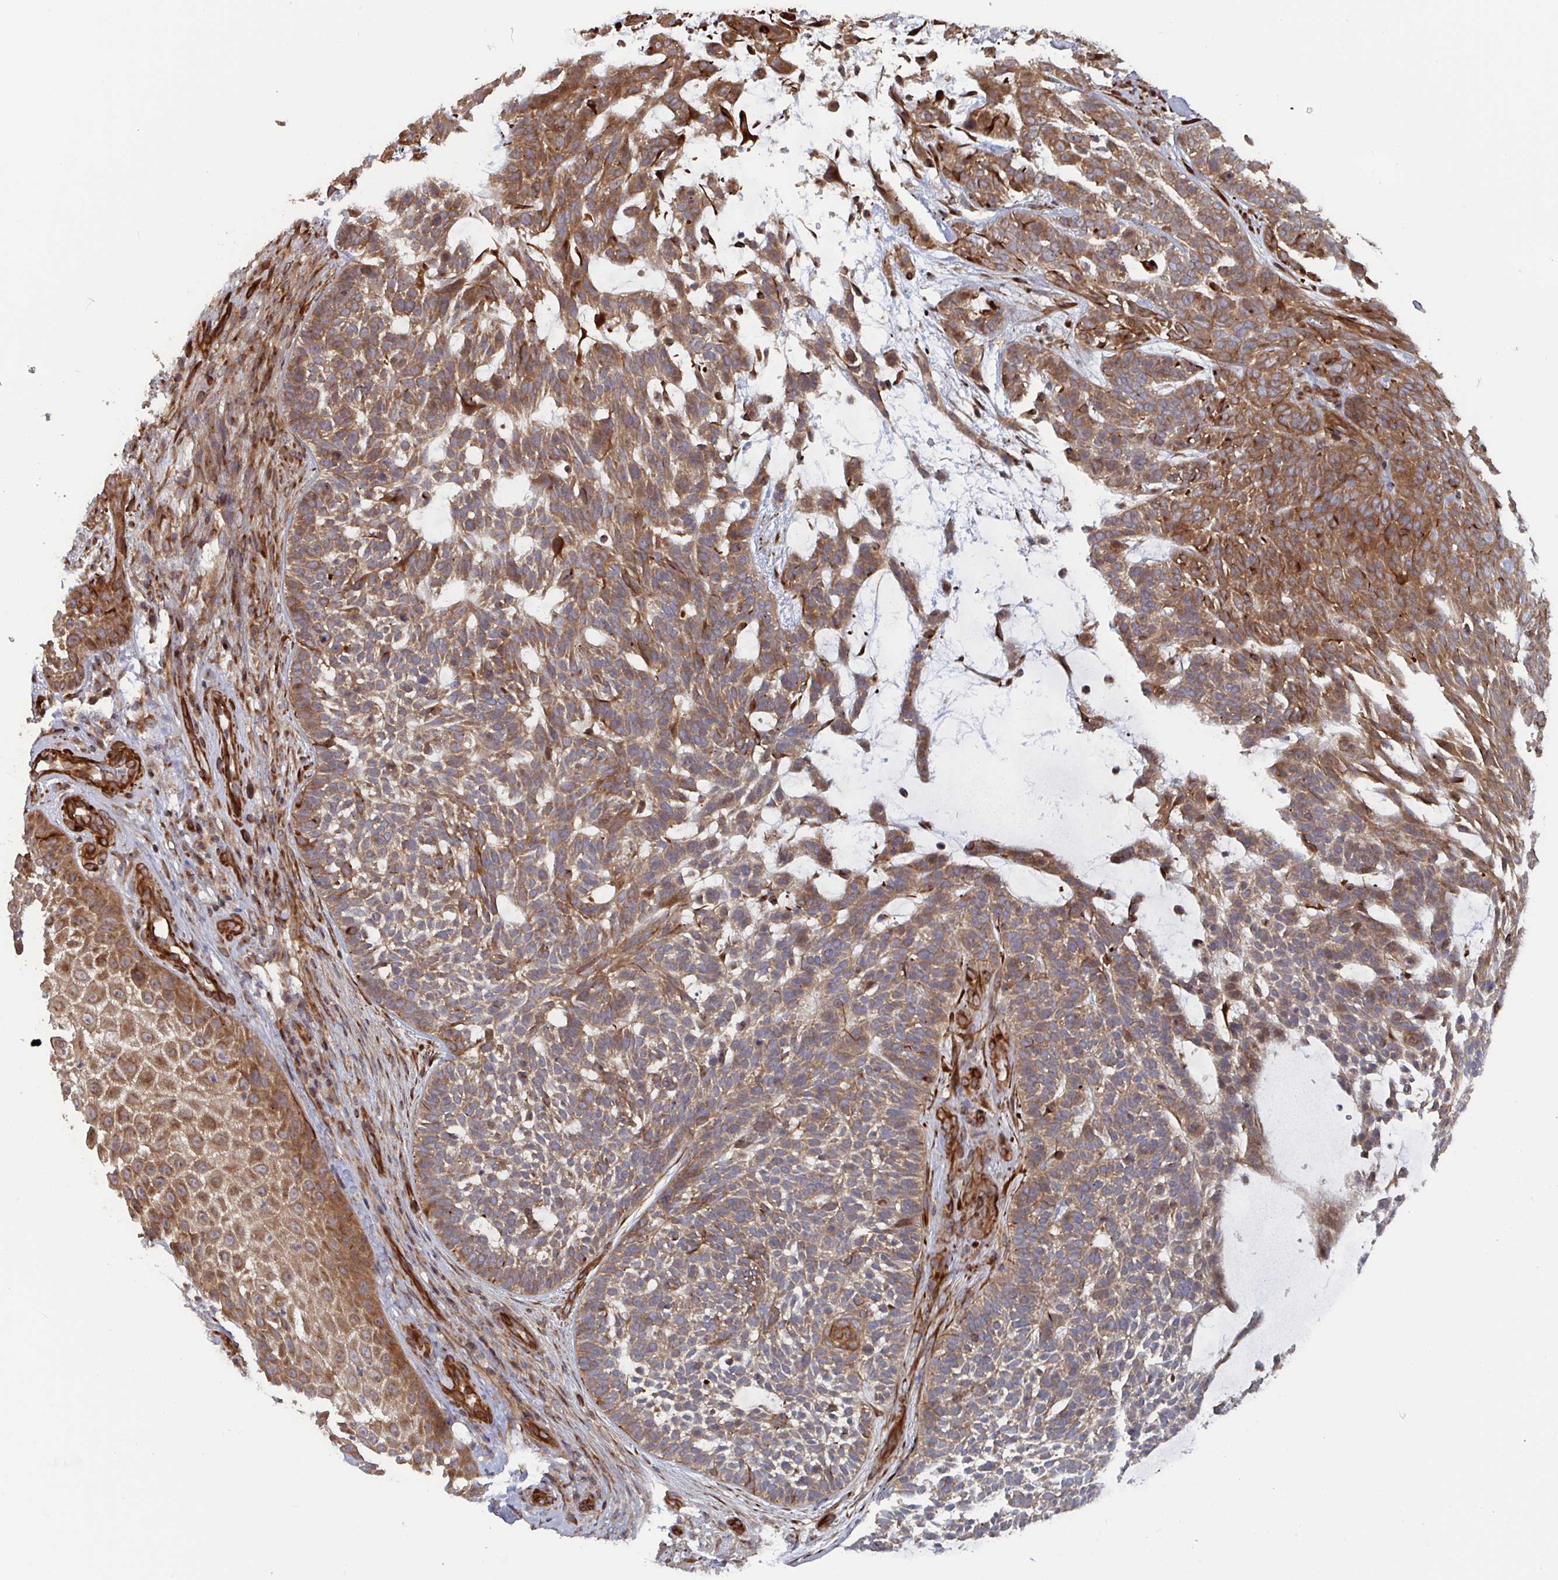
{"staining": {"intensity": "weak", "quantity": ">75%", "location": "cytoplasmic/membranous"}, "tissue": "skin cancer", "cell_type": "Tumor cells", "image_type": "cancer", "snomed": [{"axis": "morphology", "description": "Basal cell carcinoma"}, {"axis": "topography", "description": "Skin"}, {"axis": "topography", "description": "Skin, foot"}], "caption": "DAB immunohistochemical staining of basal cell carcinoma (skin) demonstrates weak cytoplasmic/membranous protein positivity in about >75% of tumor cells.", "gene": "DVL3", "patient": {"sex": "female", "age": 77}}